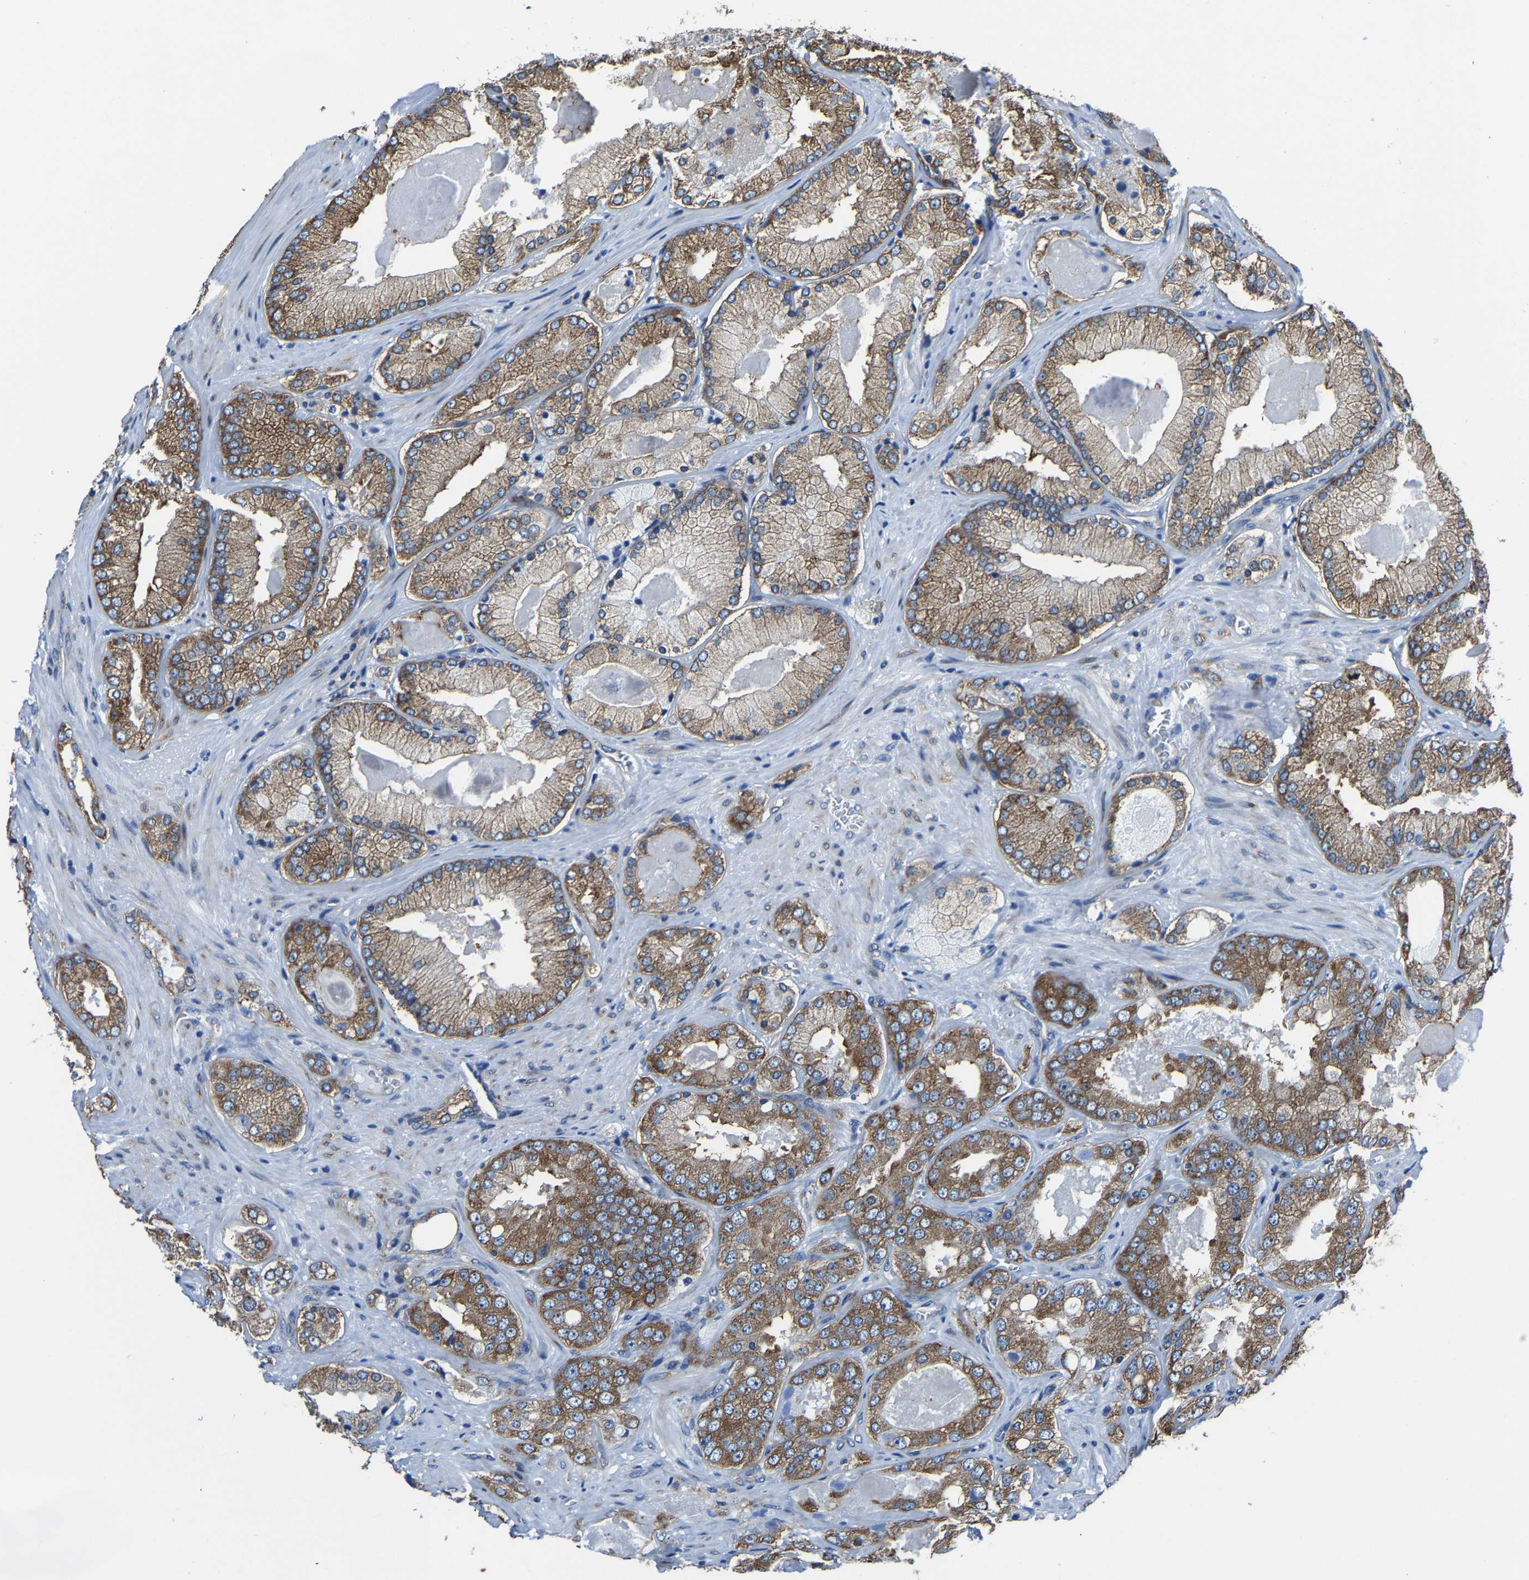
{"staining": {"intensity": "strong", "quantity": "25%-75%", "location": "cytoplasmic/membranous"}, "tissue": "prostate cancer", "cell_type": "Tumor cells", "image_type": "cancer", "snomed": [{"axis": "morphology", "description": "Adenocarcinoma, Low grade"}, {"axis": "topography", "description": "Prostate"}], "caption": "Immunohistochemistry (IHC) photomicrograph of human prostate cancer (adenocarcinoma (low-grade)) stained for a protein (brown), which reveals high levels of strong cytoplasmic/membranous expression in about 25%-75% of tumor cells.", "gene": "G3BP2", "patient": {"sex": "male", "age": 65}}